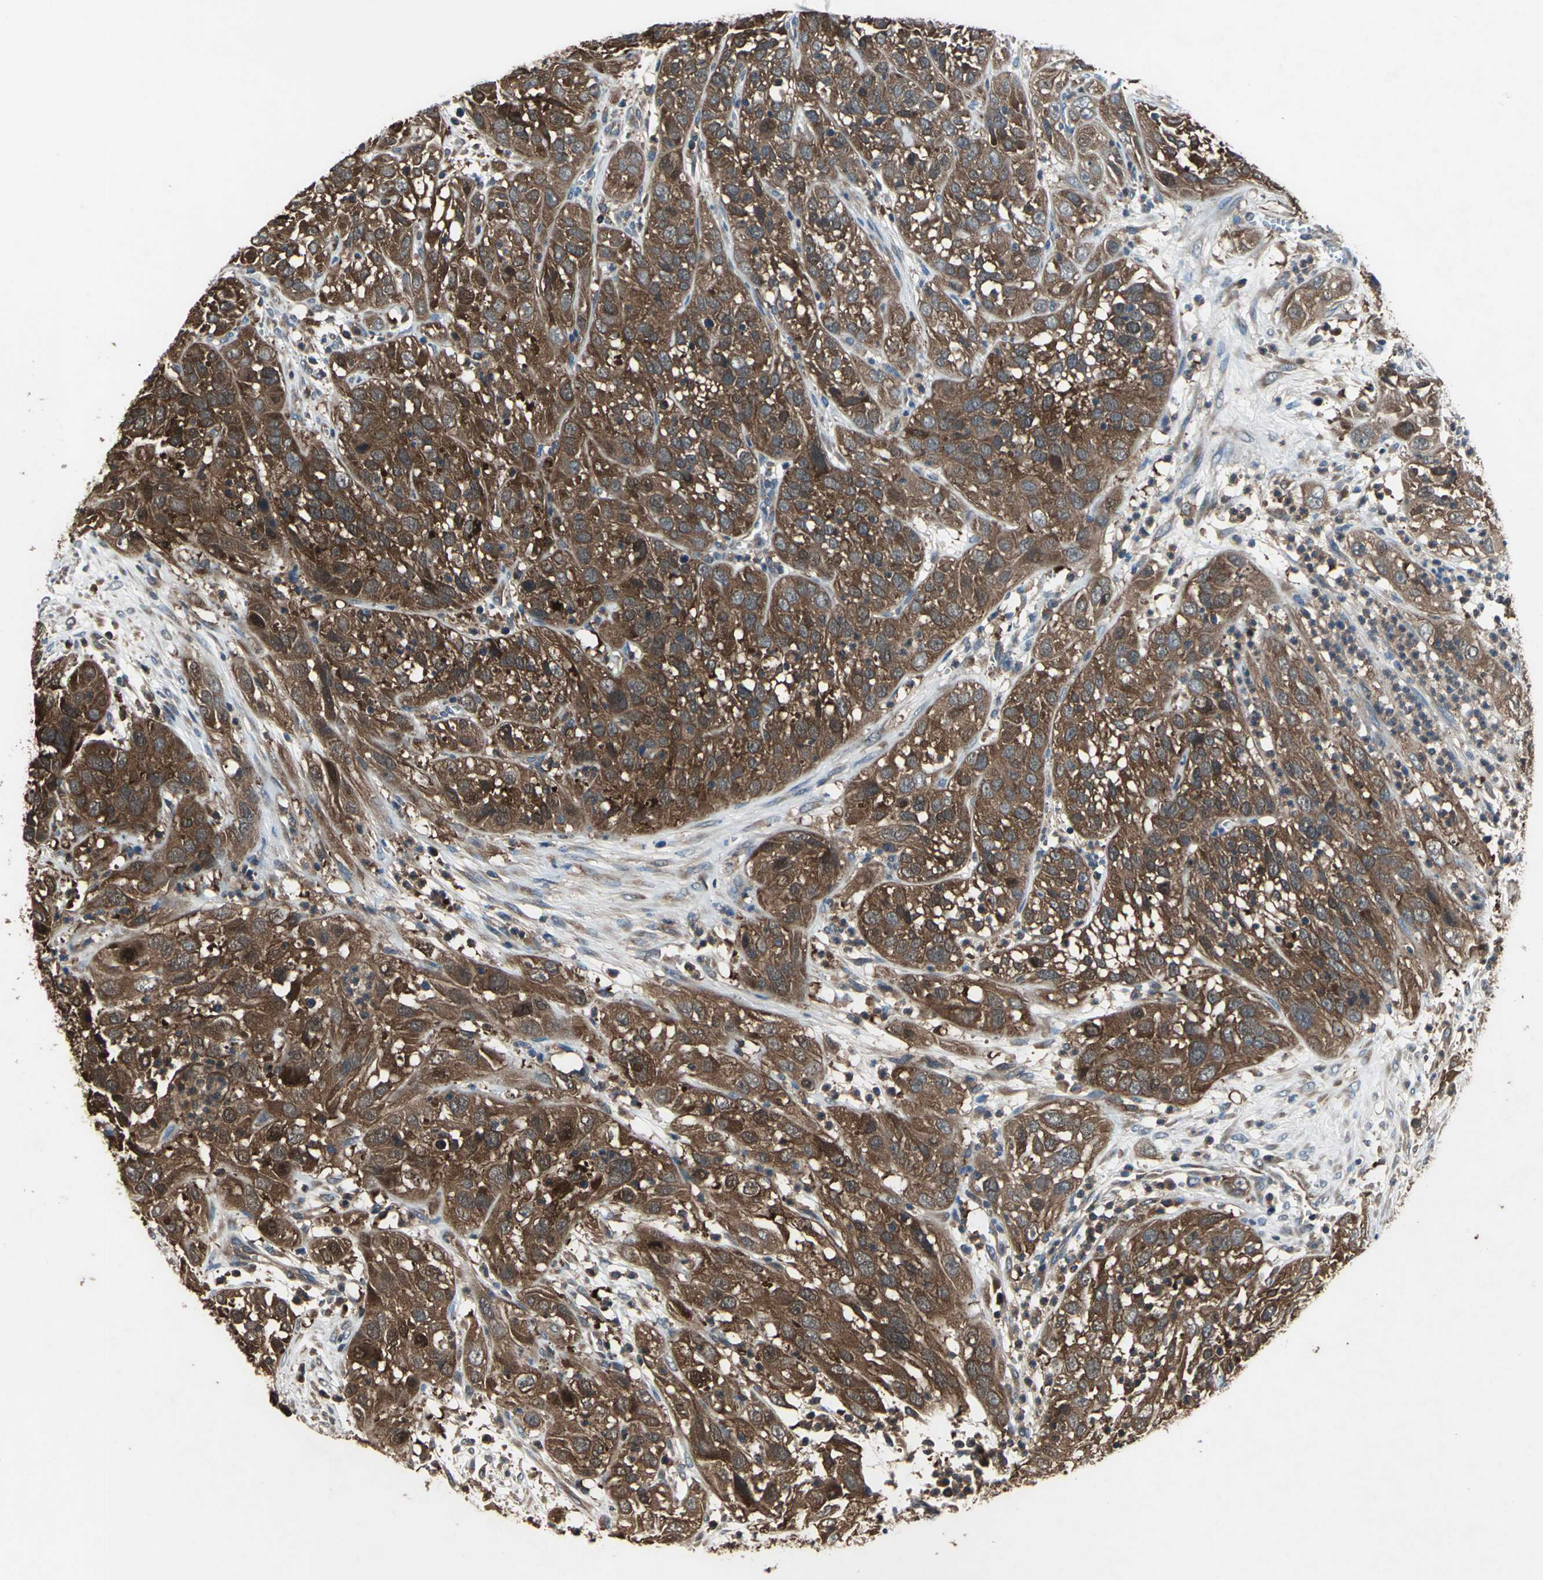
{"staining": {"intensity": "strong", "quantity": ">75%", "location": "cytoplasmic/membranous"}, "tissue": "cervical cancer", "cell_type": "Tumor cells", "image_type": "cancer", "snomed": [{"axis": "morphology", "description": "Squamous cell carcinoma, NOS"}, {"axis": "topography", "description": "Cervix"}], "caption": "This is an image of immunohistochemistry staining of cervical squamous cell carcinoma, which shows strong staining in the cytoplasmic/membranous of tumor cells.", "gene": "CAPN1", "patient": {"sex": "female", "age": 32}}